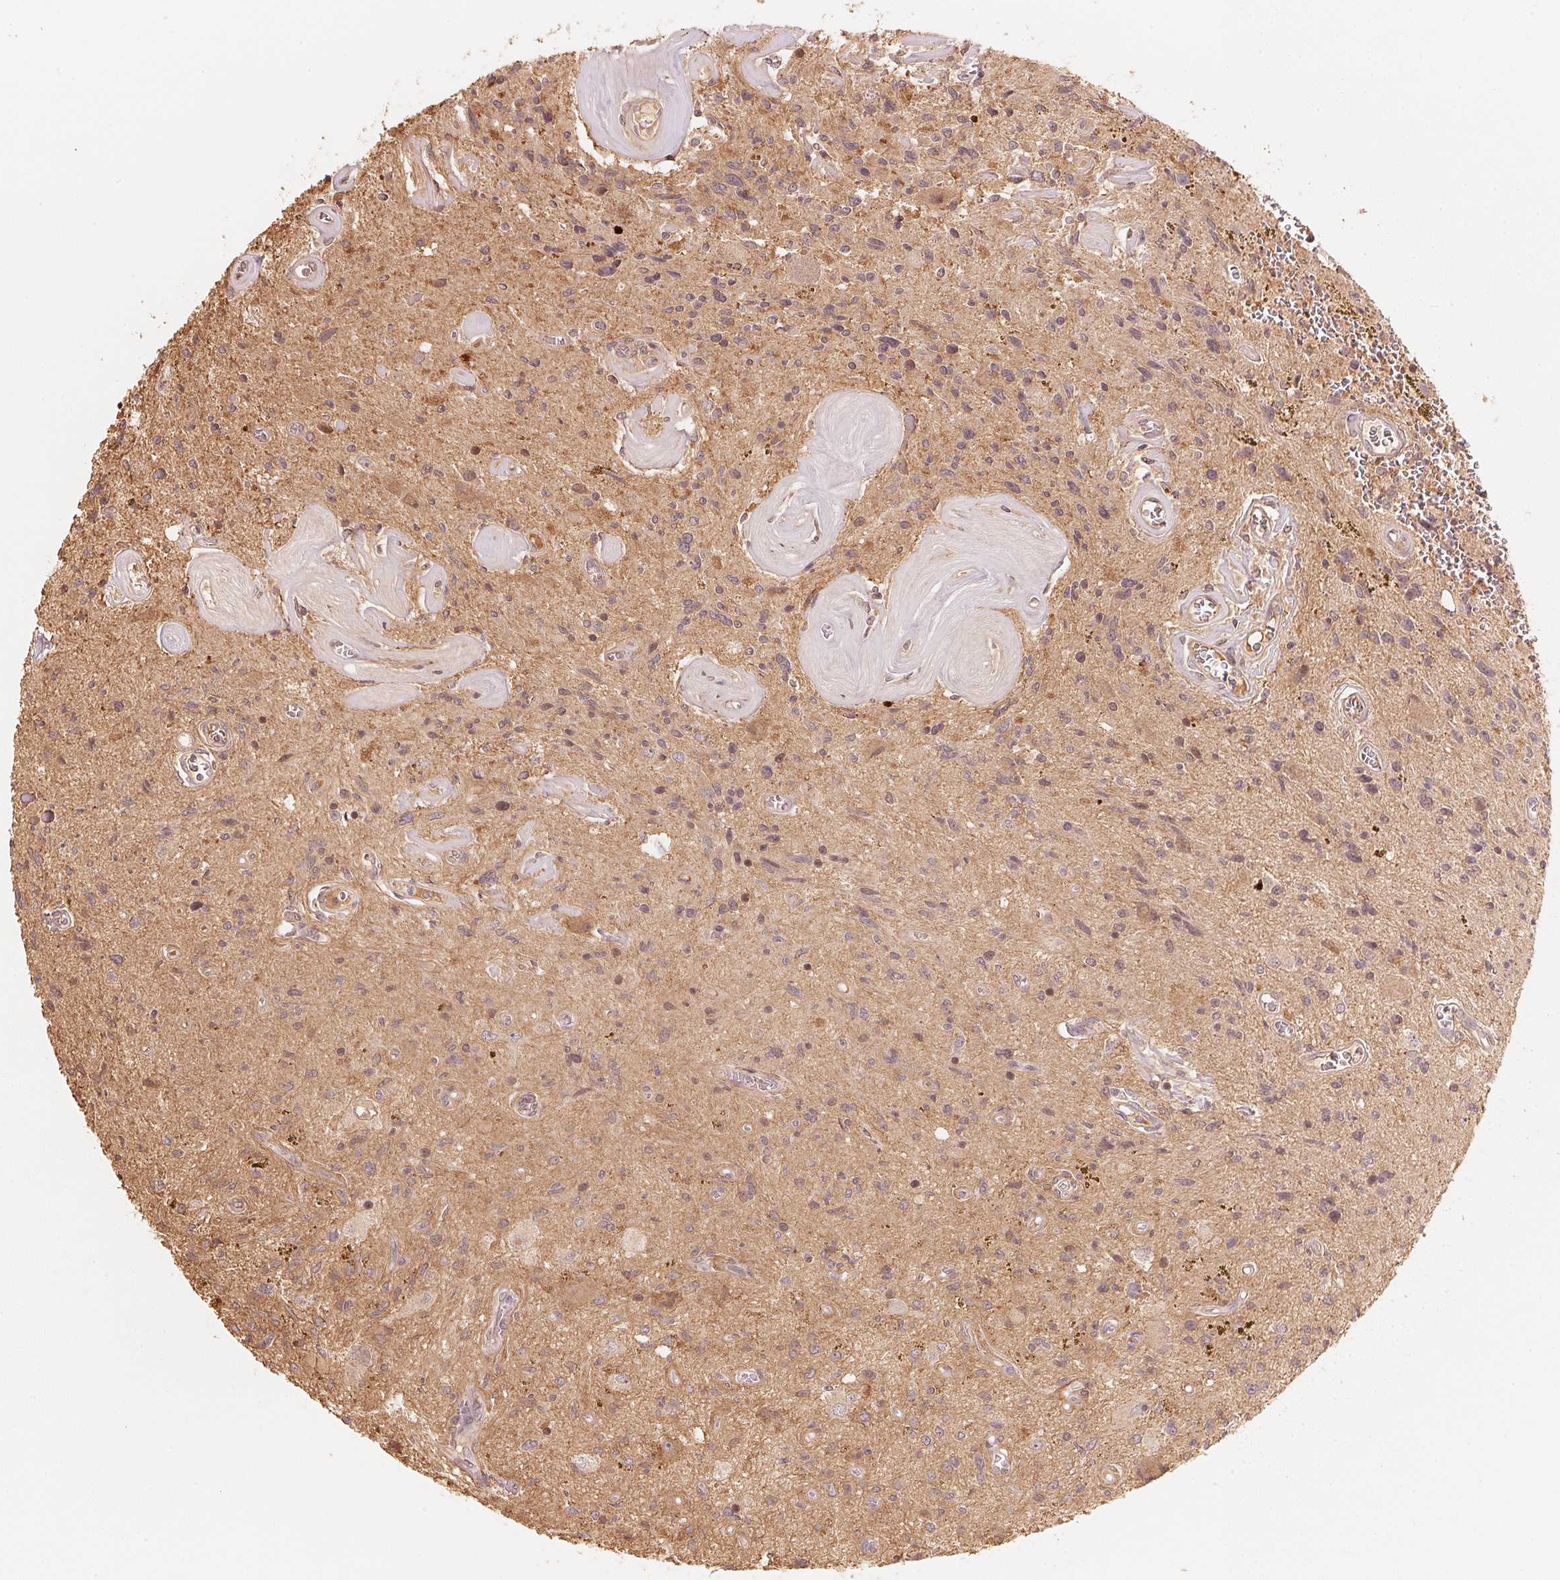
{"staining": {"intensity": "negative", "quantity": "none", "location": "none"}, "tissue": "glioma", "cell_type": "Tumor cells", "image_type": "cancer", "snomed": [{"axis": "morphology", "description": "Glioma, malignant, Low grade"}, {"axis": "topography", "description": "Cerebellum"}], "caption": "High magnification brightfield microscopy of malignant glioma (low-grade) stained with DAB (brown) and counterstained with hematoxylin (blue): tumor cells show no significant expression.", "gene": "PRKN", "patient": {"sex": "female", "age": 14}}